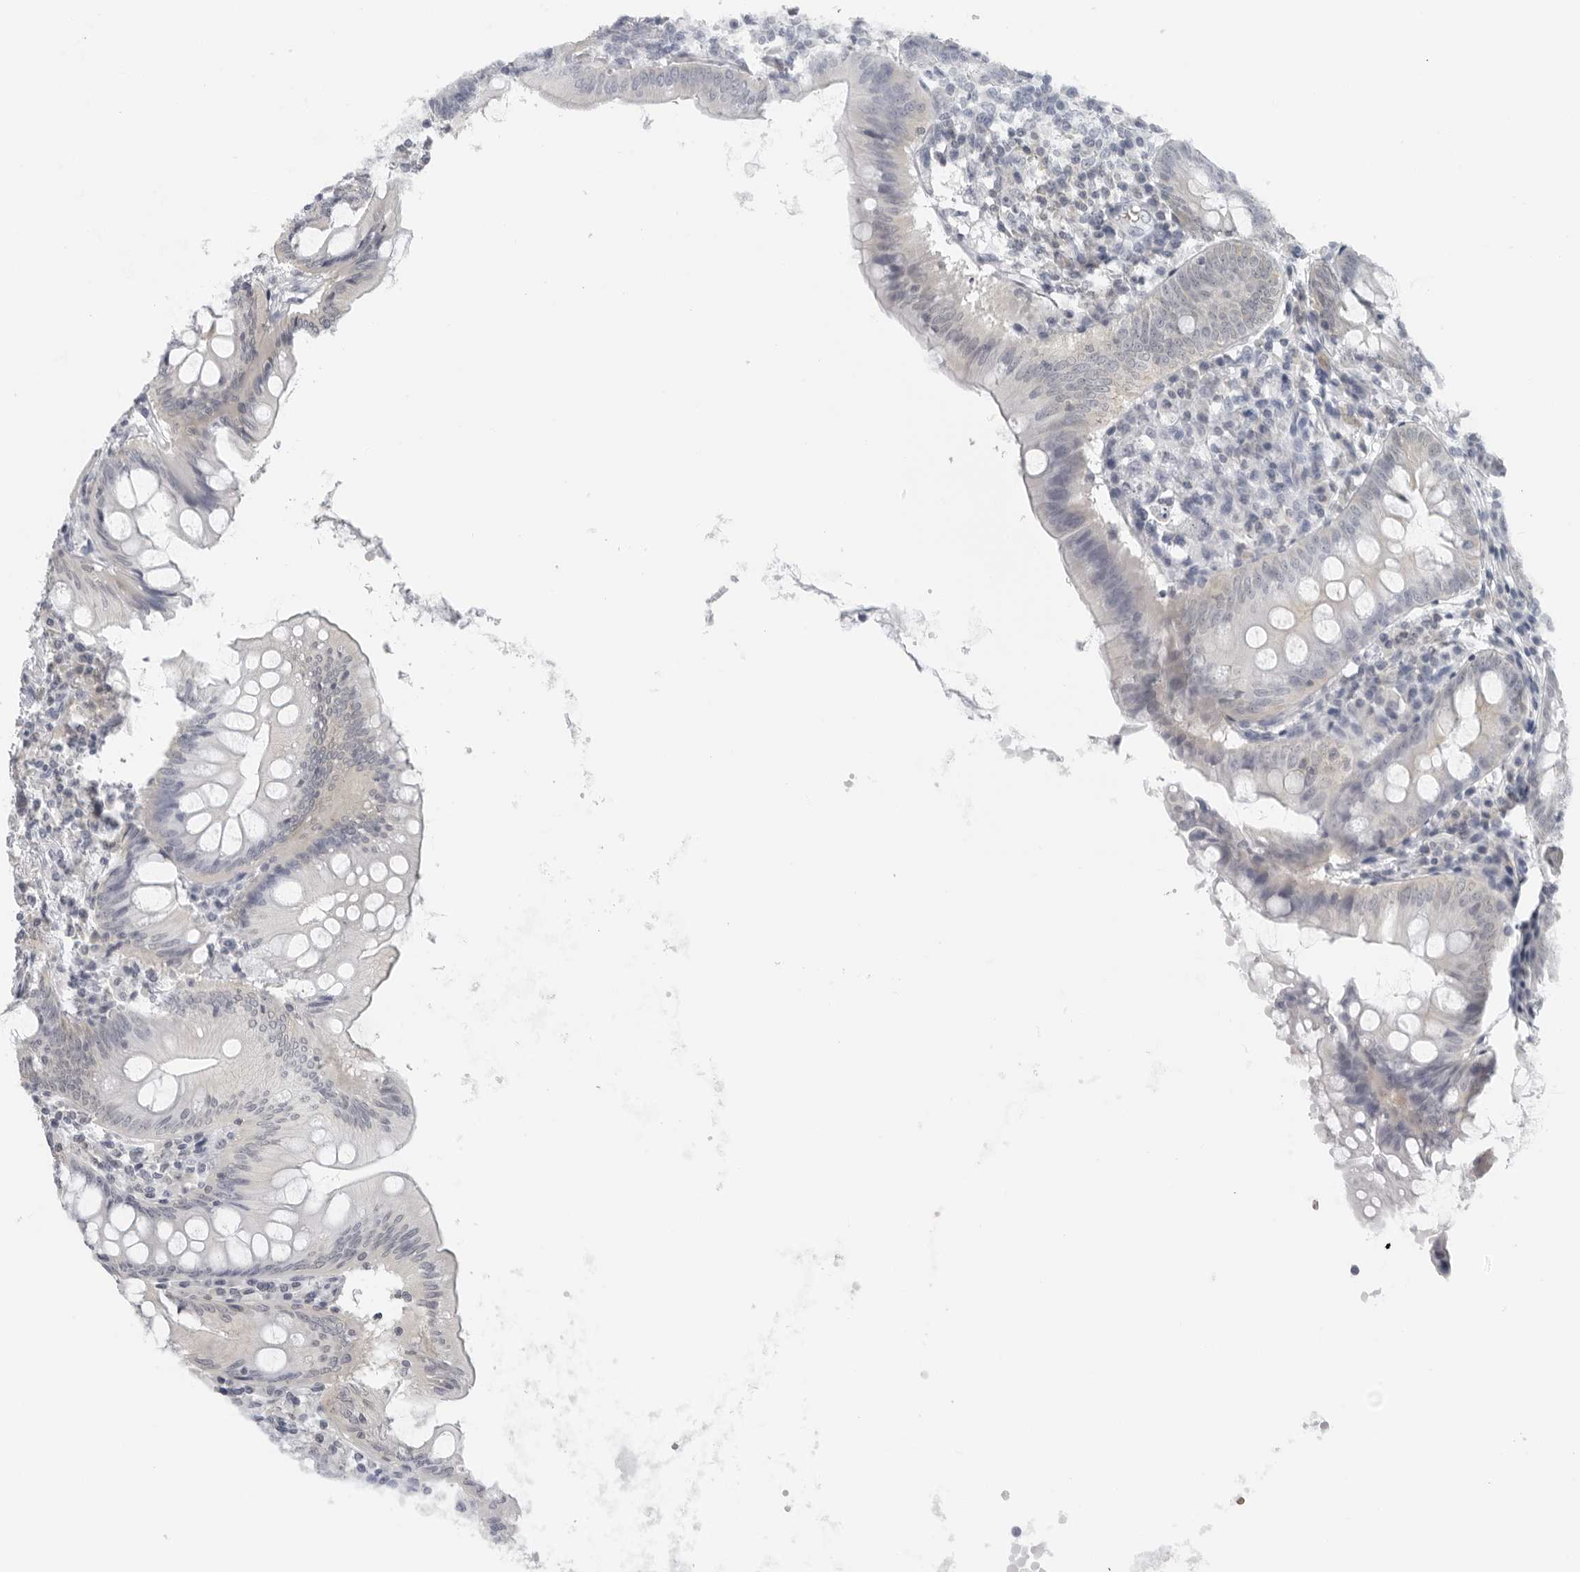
{"staining": {"intensity": "weak", "quantity": "<25%", "location": "cytoplasmic/membranous"}, "tissue": "appendix", "cell_type": "Glandular cells", "image_type": "normal", "snomed": [{"axis": "morphology", "description": "Normal tissue, NOS"}, {"axis": "topography", "description": "Appendix"}], "caption": "DAB (3,3'-diaminobenzidine) immunohistochemical staining of benign appendix demonstrates no significant expression in glandular cells. (Brightfield microscopy of DAB IHC at high magnification).", "gene": "EPB41", "patient": {"sex": "female", "age": 54}}